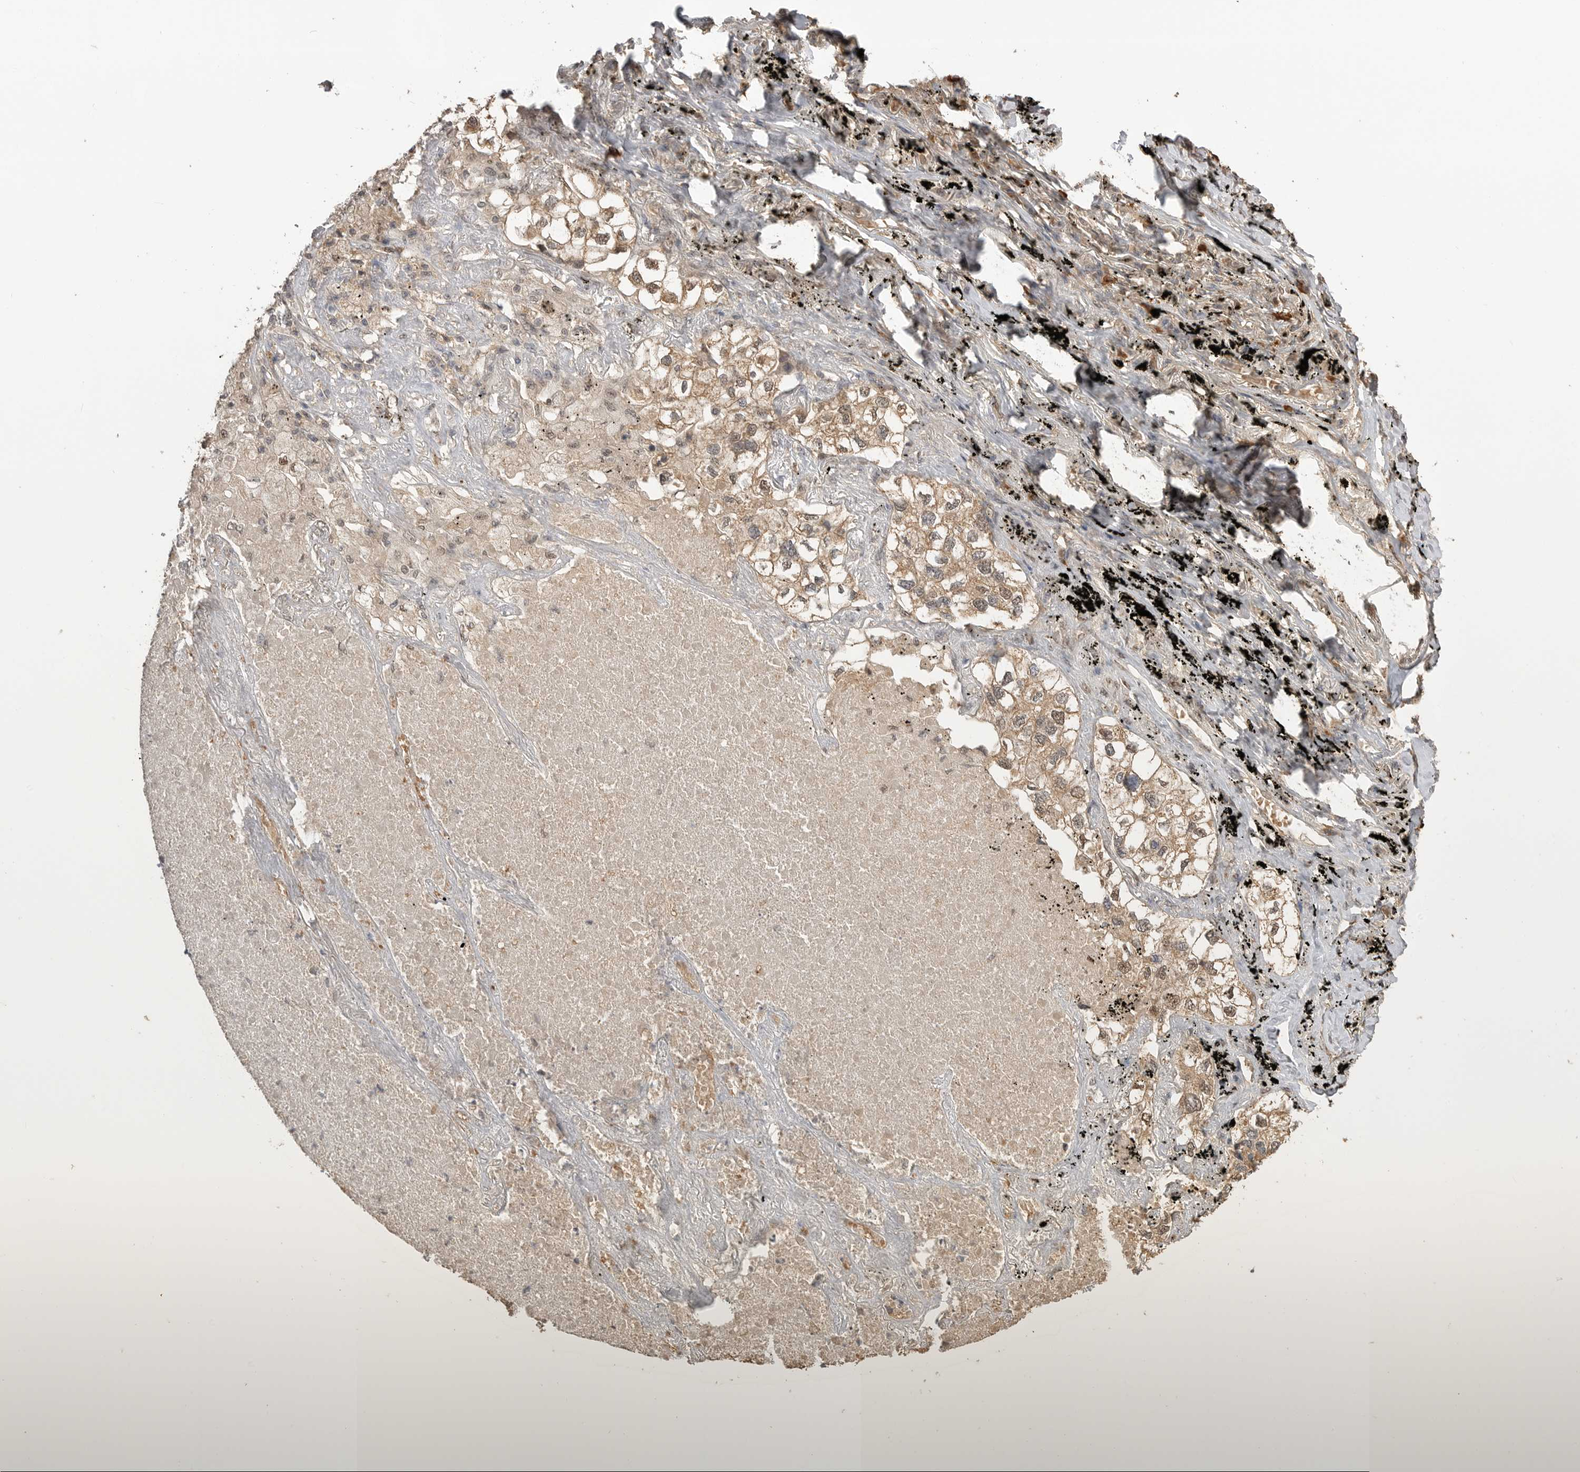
{"staining": {"intensity": "moderate", "quantity": ">75%", "location": "cytoplasmic/membranous,nuclear"}, "tissue": "lung cancer", "cell_type": "Tumor cells", "image_type": "cancer", "snomed": [{"axis": "morphology", "description": "Adenocarcinoma, NOS"}, {"axis": "topography", "description": "Lung"}], "caption": "Lung cancer (adenocarcinoma) tissue reveals moderate cytoplasmic/membranous and nuclear staining in approximately >75% of tumor cells", "gene": "ASPSCR1", "patient": {"sex": "male", "age": 63}}